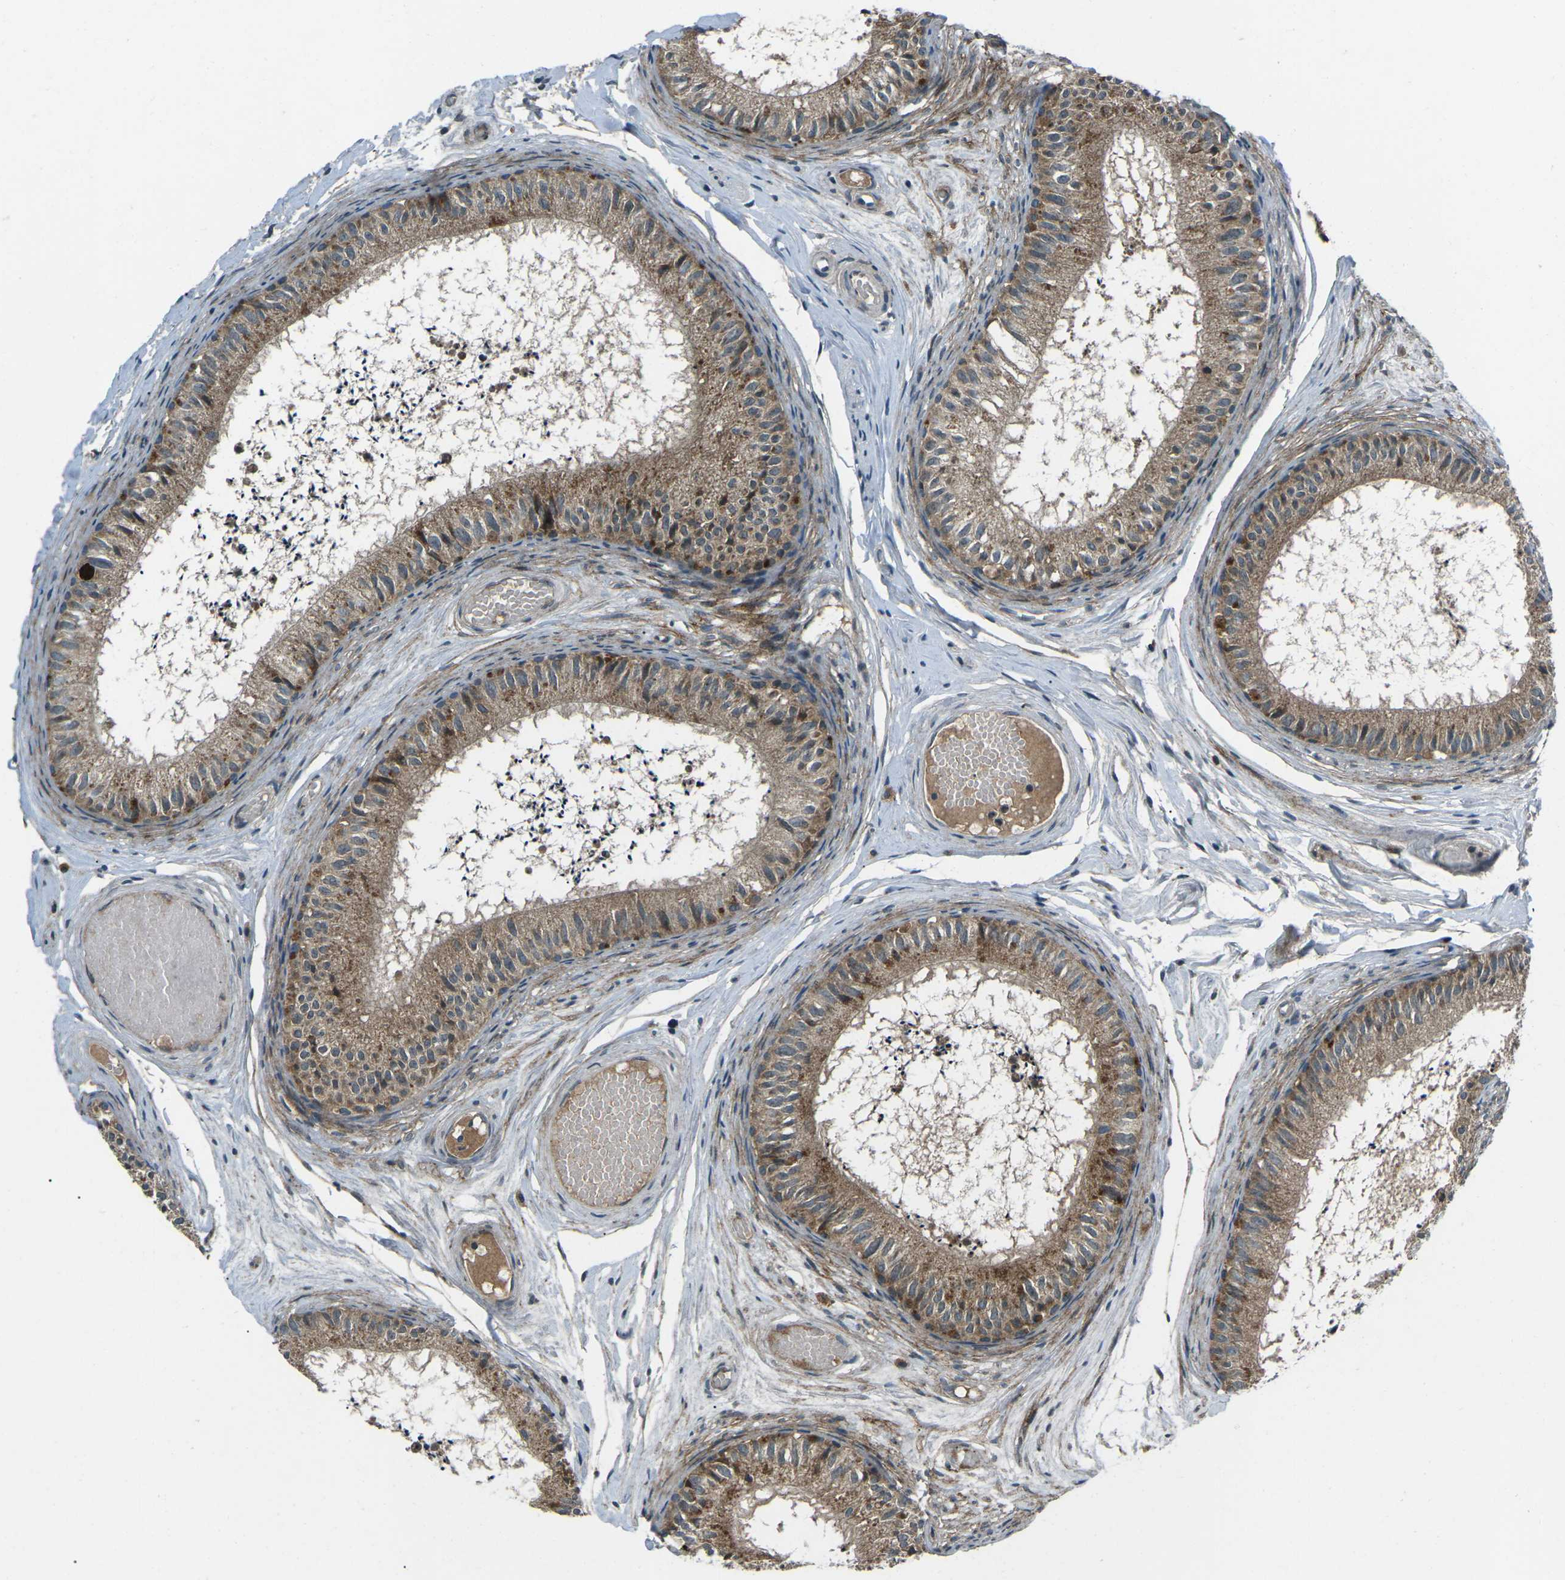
{"staining": {"intensity": "moderate", "quantity": ">75%", "location": "cytoplasmic/membranous"}, "tissue": "epididymis", "cell_type": "Glandular cells", "image_type": "normal", "snomed": [{"axis": "morphology", "description": "Normal tissue, NOS"}, {"axis": "topography", "description": "Epididymis"}], "caption": "A brown stain highlights moderate cytoplasmic/membranous positivity of a protein in glandular cells of unremarkable human epididymis. The staining was performed using DAB (3,3'-diaminobenzidine), with brown indicating positive protein expression. Nuclei are stained blue with hematoxylin.", "gene": "CDK16", "patient": {"sex": "male", "age": 46}}